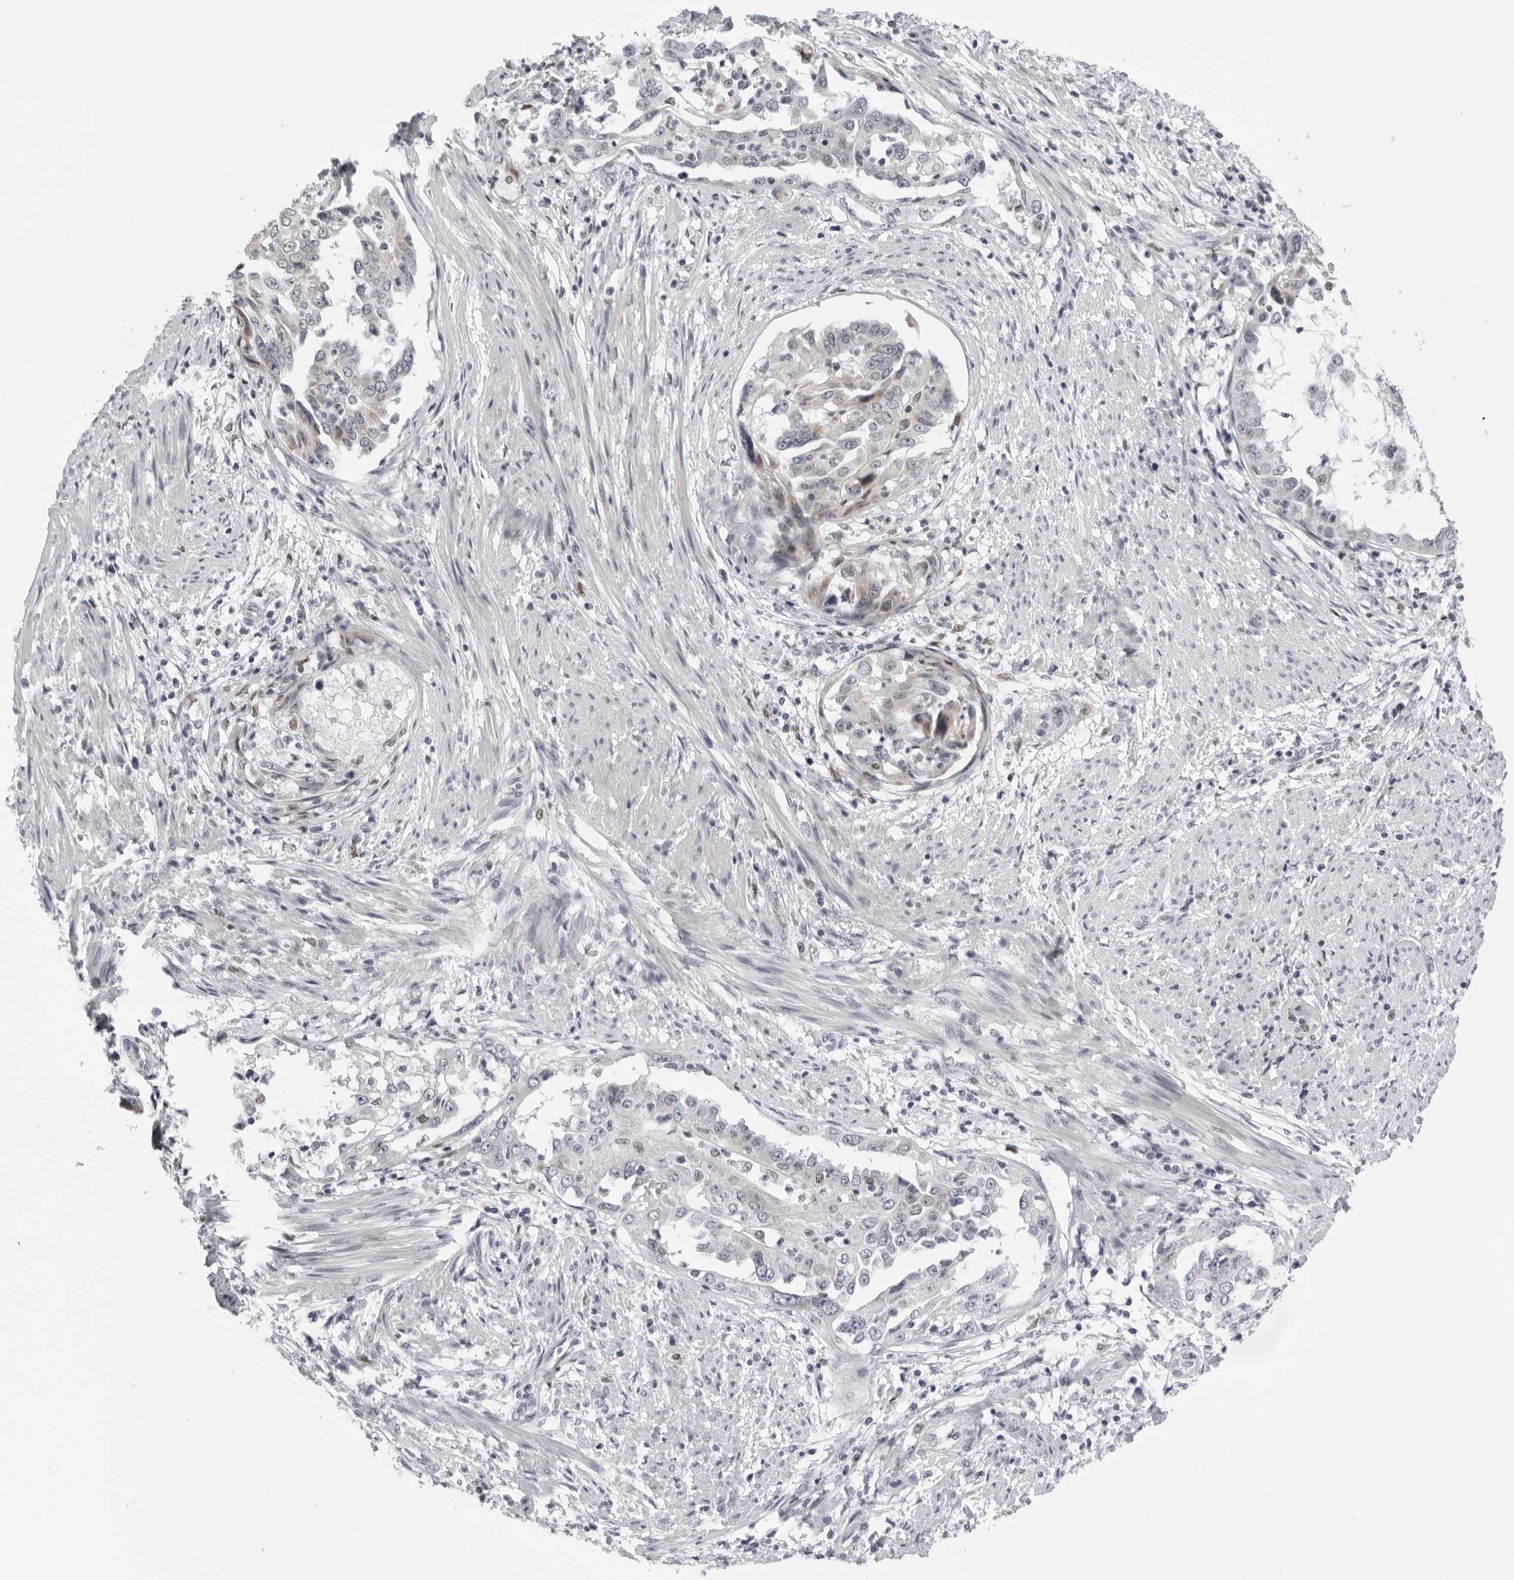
{"staining": {"intensity": "weak", "quantity": "25%-75%", "location": "cytoplasmic/membranous"}, "tissue": "endometrial cancer", "cell_type": "Tumor cells", "image_type": "cancer", "snomed": [{"axis": "morphology", "description": "Adenocarcinoma, NOS"}, {"axis": "topography", "description": "Endometrium"}], "caption": "Immunohistochemical staining of human endometrial cancer (adenocarcinoma) exhibits weak cytoplasmic/membranous protein expression in about 25%-75% of tumor cells. Nuclei are stained in blue.", "gene": "CPT2", "patient": {"sex": "female", "age": 85}}